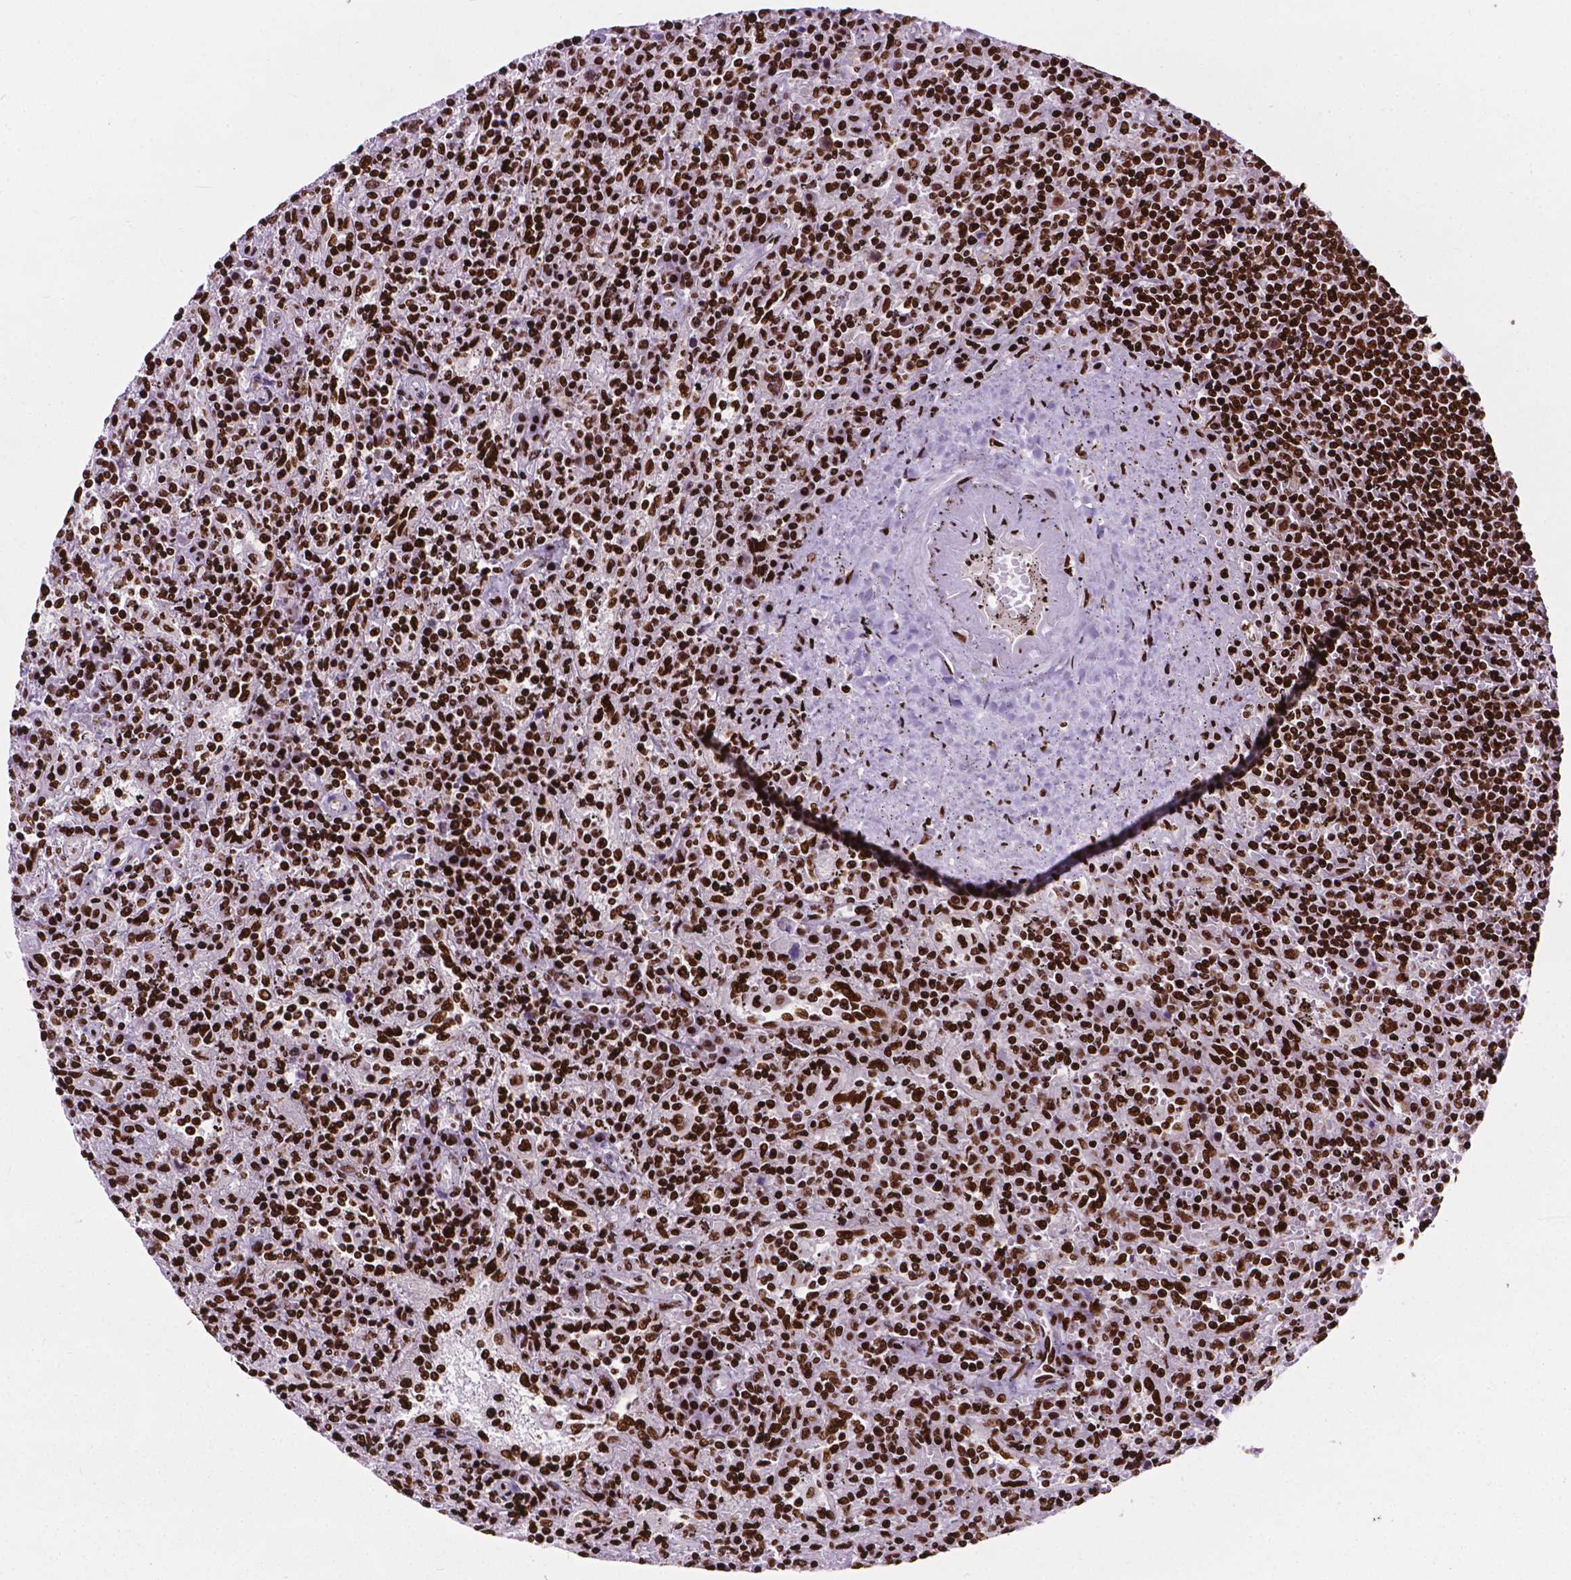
{"staining": {"intensity": "strong", "quantity": ">75%", "location": "nuclear"}, "tissue": "lymphoma", "cell_type": "Tumor cells", "image_type": "cancer", "snomed": [{"axis": "morphology", "description": "Malignant lymphoma, non-Hodgkin's type, Low grade"}, {"axis": "topography", "description": "Spleen"}], "caption": "Tumor cells show high levels of strong nuclear expression in approximately >75% of cells in lymphoma.", "gene": "SMIM5", "patient": {"sex": "male", "age": 62}}